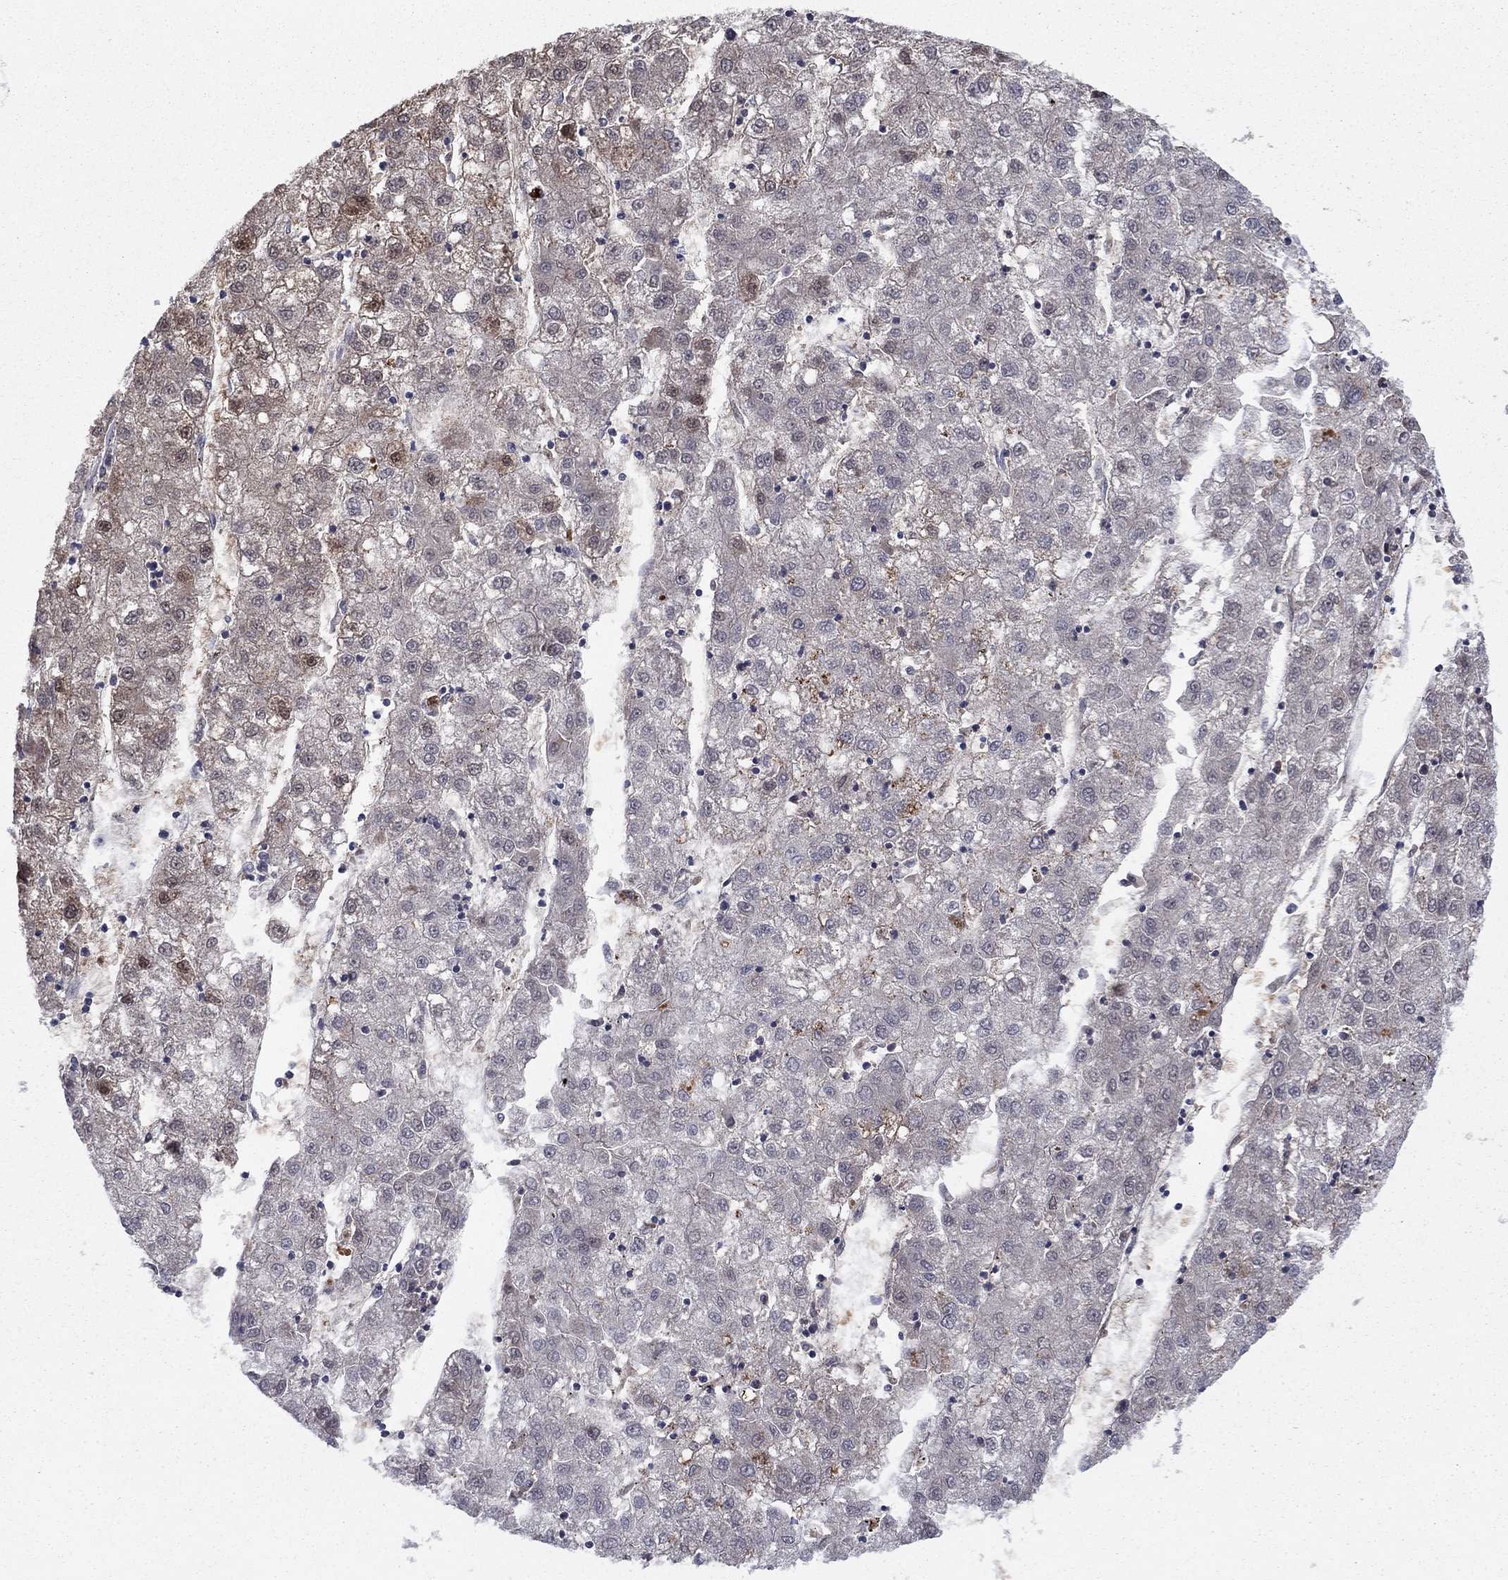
{"staining": {"intensity": "strong", "quantity": "25%-75%", "location": "cytoplasmic/membranous"}, "tissue": "liver cancer", "cell_type": "Tumor cells", "image_type": "cancer", "snomed": [{"axis": "morphology", "description": "Carcinoma, Hepatocellular, NOS"}, {"axis": "topography", "description": "Liver"}], "caption": "IHC of liver hepatocellular carcinoma displays high levels of strong cytoplasmic/membranous positivity in about 25%-75% of tumor cells.", "gene": "GRHPR", "patient": {"sex": "male", "age": 72}}